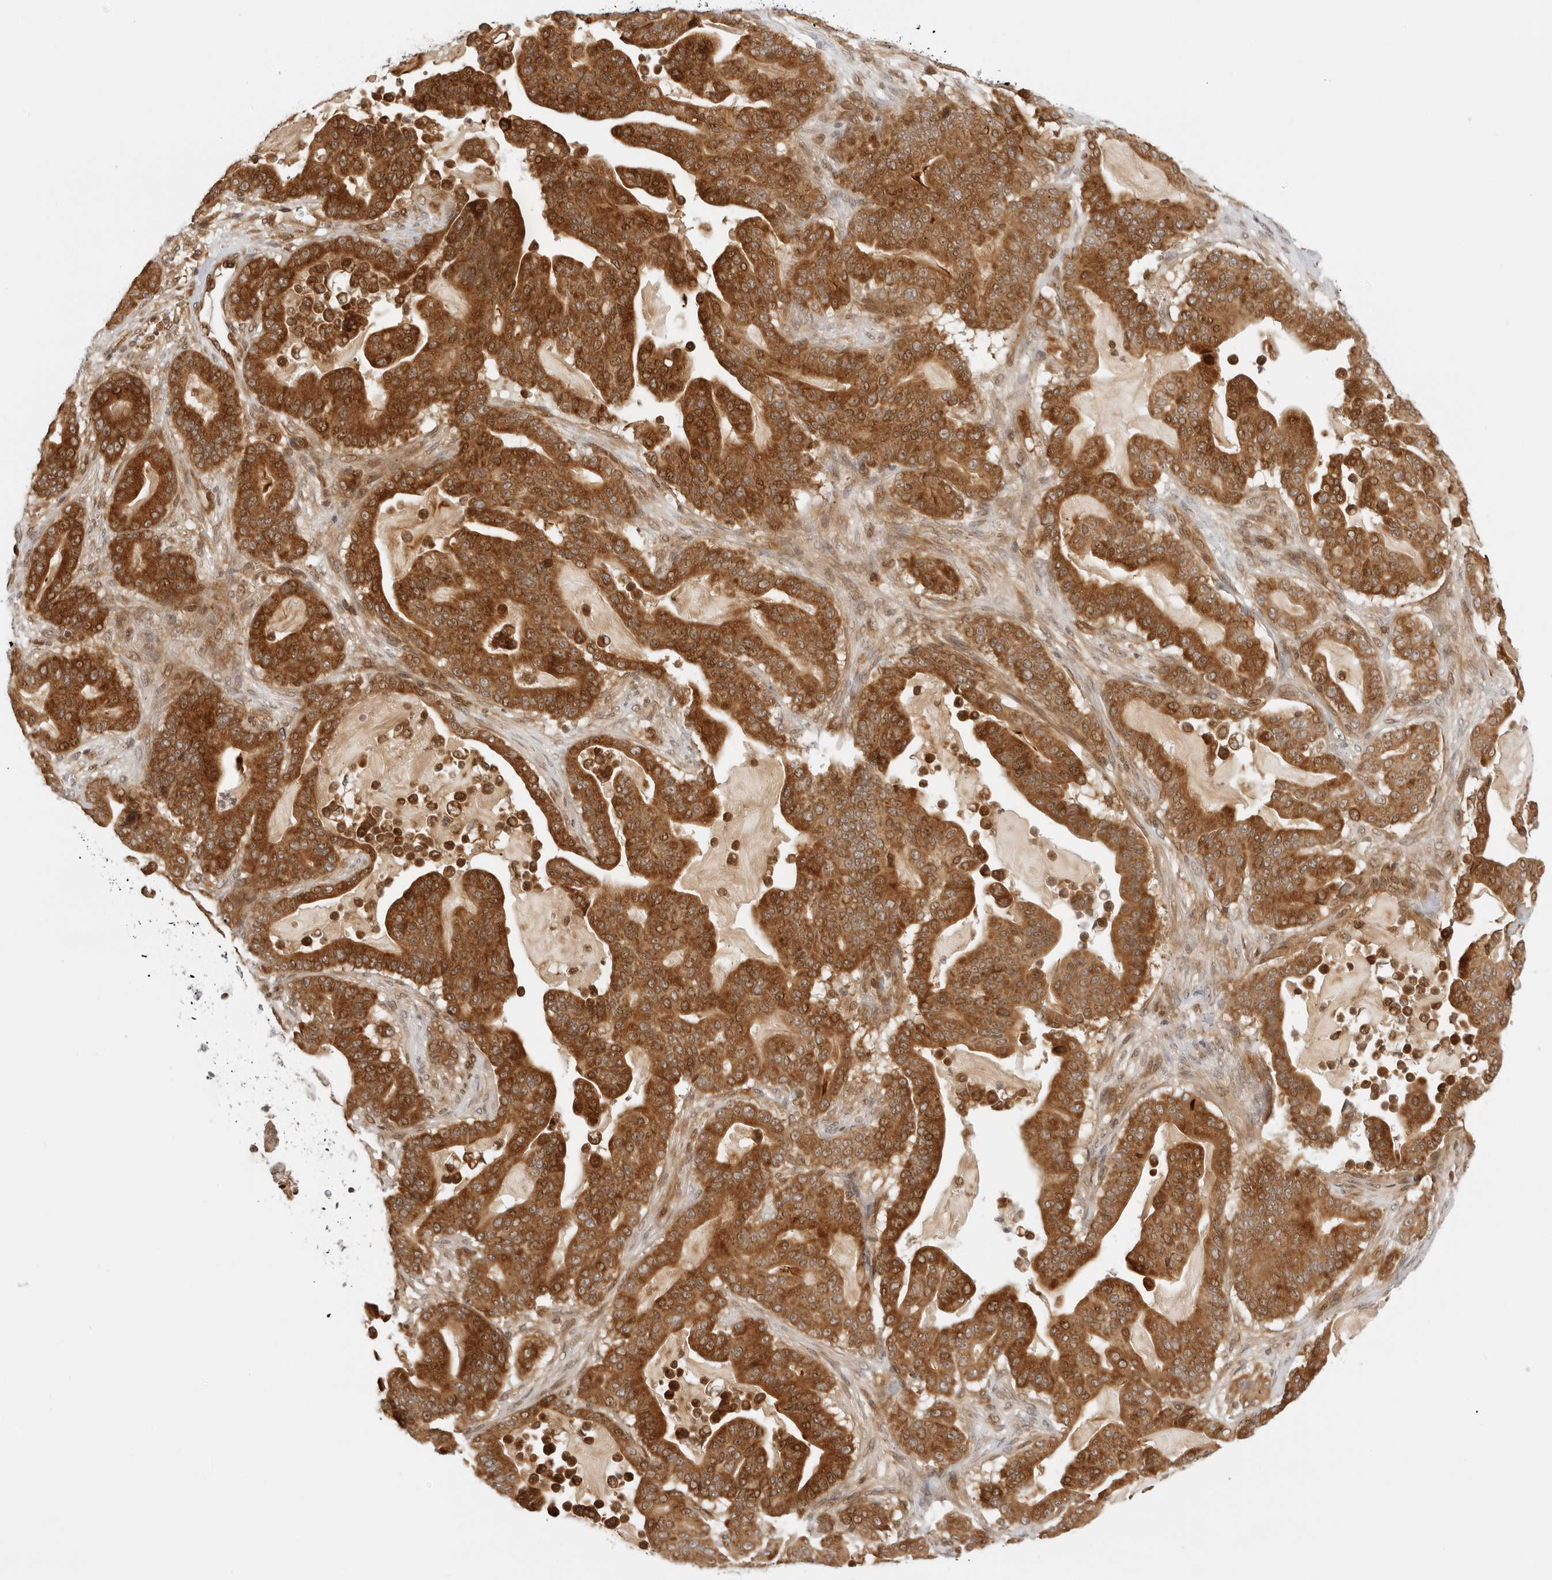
{"staining": {"intensity": "strong", "quantity": ">75%", "location": "cytoplasmic/membranous"}, "tissue": "pancreatic cancer", "cell_type": "Tumor cells", "image_type": "cancer", "snomed": [{"axis": "morphology", "description": "Adenocarcinoma, NOS"}, {"axis": "topography", "description": "Pancreas"}], "caption": "This histopathology image demonstrates IHC staining of human pancreatic cancer (adenocarcinoma), with high strong cytoplasmic/membranous expression in about >75% of tumor cells.", "gene": "RC3H1", "patient": {"sex": "male", "age": 63}}